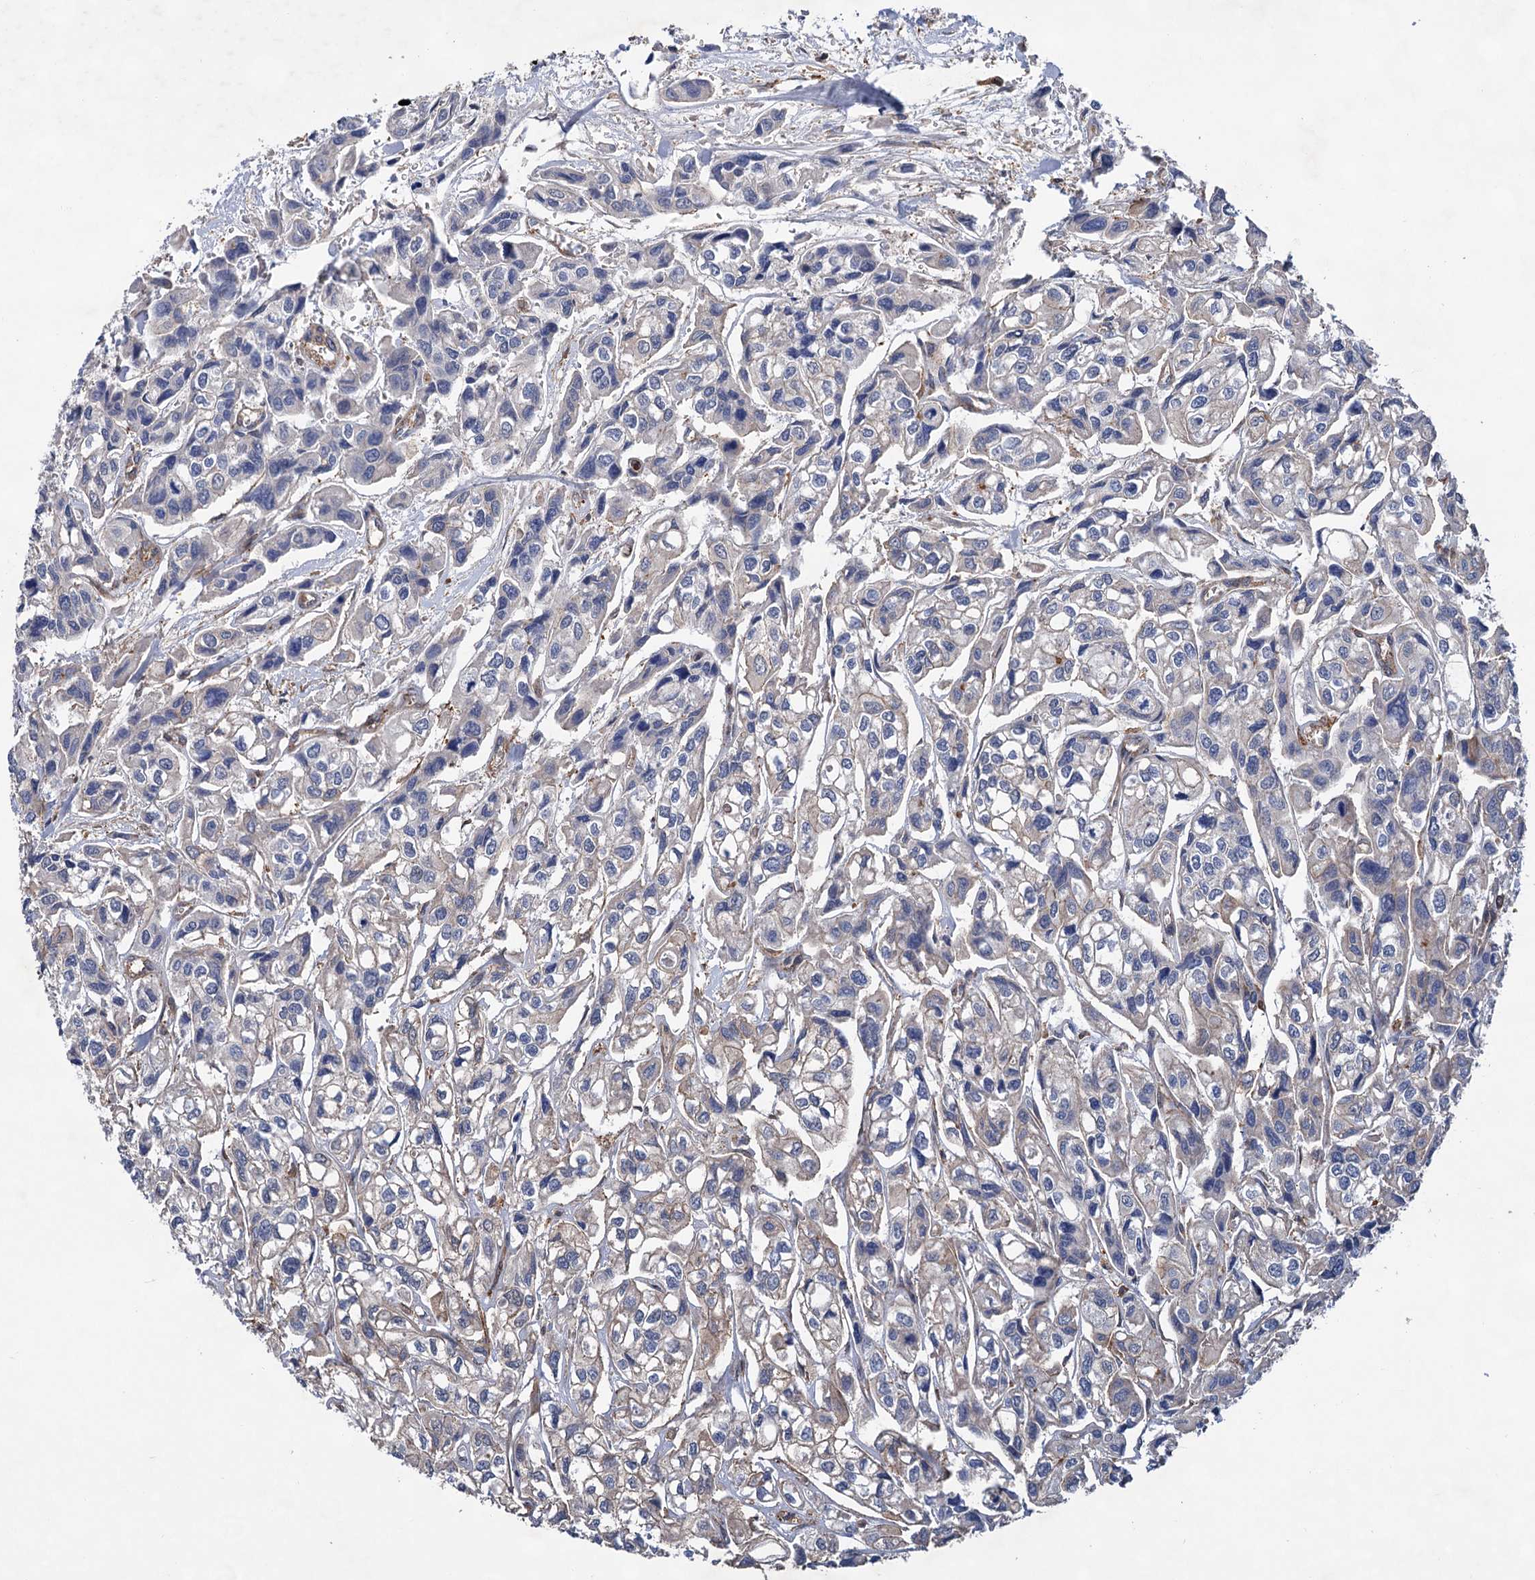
{"staining": {"intensity": "negative", "quantity": "none", "location": "none"}, "tissue": "urothelial cancer", "cell_type": "Tumor cells", "image_type": "cancer", "snomed": [{"axis": "morphology", "description": "Urothelial carcinoma, High grade"}, {"axis": "topography", "description": "Urinary bladder"}], "caption": "Histopathology image shows no protein expression in tumor cells of urothelial cancer tissue.", "gene": "TMTC3", "patient": {"sex": "male", "age": 67}}